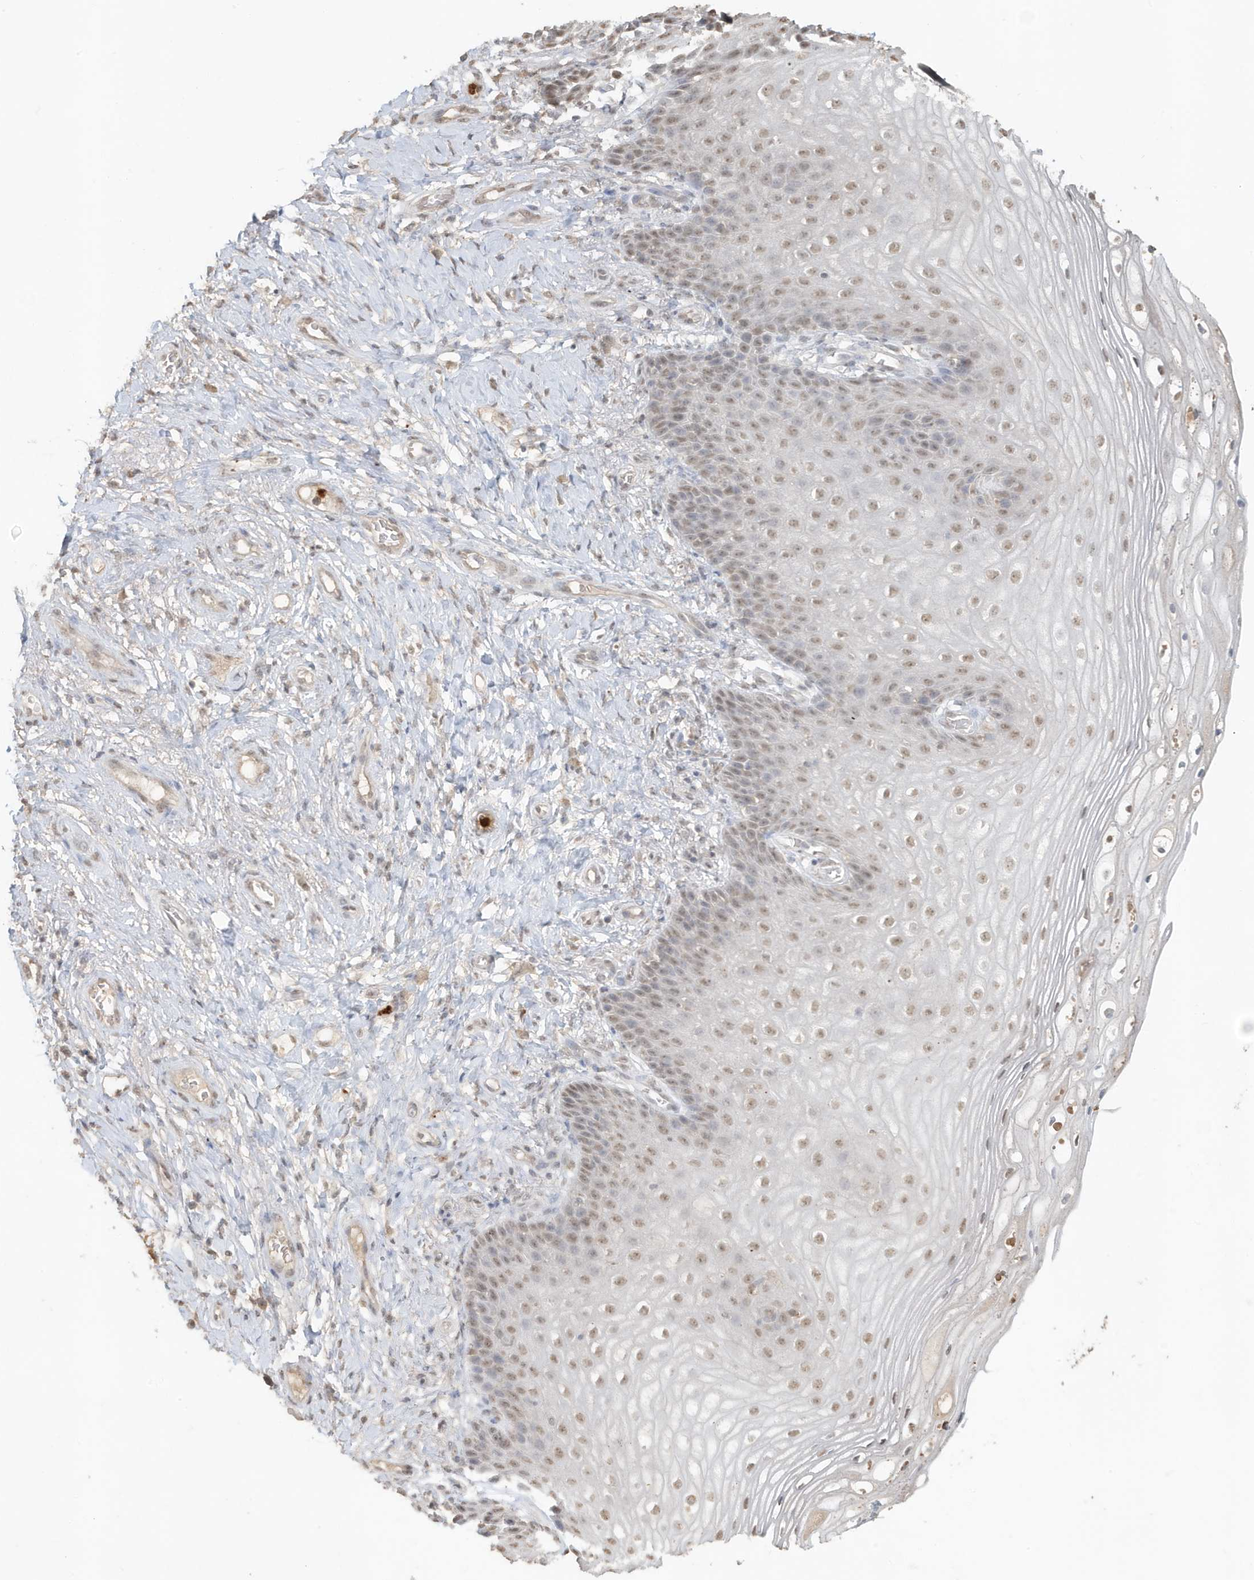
{"staining": {"intensity": "weak", "quantity": "25%-75%", "location": "nuclear"}, "tissue": "vagina", "cell_type": "Squamous epithelial cells", "image_type": "normal", "snomed": [{"axis": "morphology", "description": "Normal tissue, NOS"}, {"axis": "topography", "description": "Vagina"}], "caption": "DAB (3,3'-diaminobenzidine) immunohistochemical staining of unremarkable human vagina displays weak nuclear protein expression in about 25%-75% of squamous epithelial cells. (DAB IHC, brown staining for protein, blue staining for nuclei).", "gene": "DEFA1", "patient": {"sex": "female", "age": 60}}